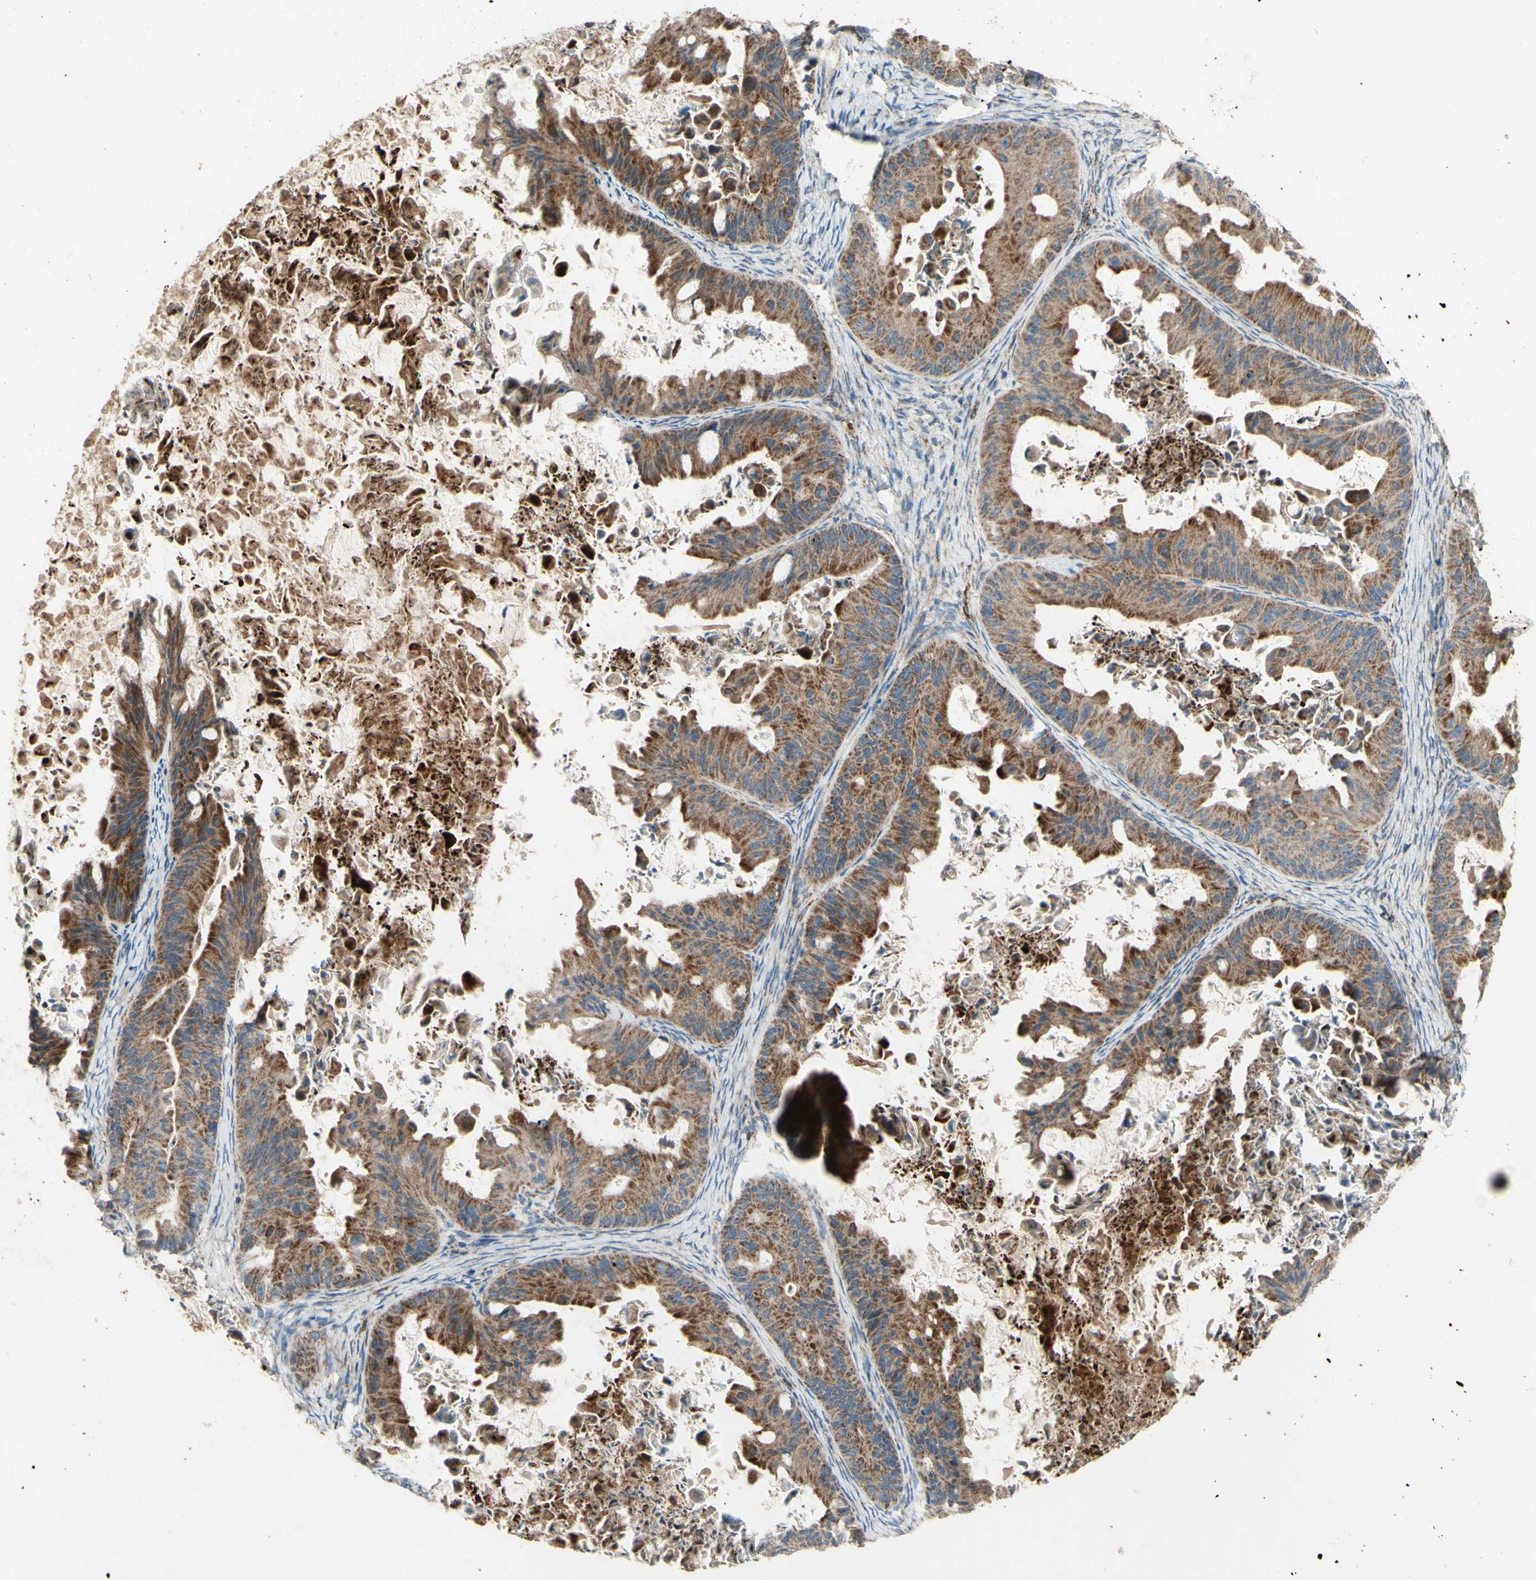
{"staining": {"intensity": "strong", "quantity": ">75%", "location": "cytoplasmic/membranous"}, "tissue": "ovarian cancer", "cell_type": "Tumor cells", "image_type": "cancer", "snomed": [{"axis": "morphology", "description": "Cystadenocarcinoma, mucinous, NOS"}, {"axis": "topography", "description": "Ovary"}], "caption": "There is high levels of strong cytoplasmic/membranous staining in tumor cells of mucinous cystadenocarcinoma (ovarian), as demonstrated by immunohistochemical staining (brown color).", "gene": "RHOT1", "patient": {"sex": "female", "age": 37}}